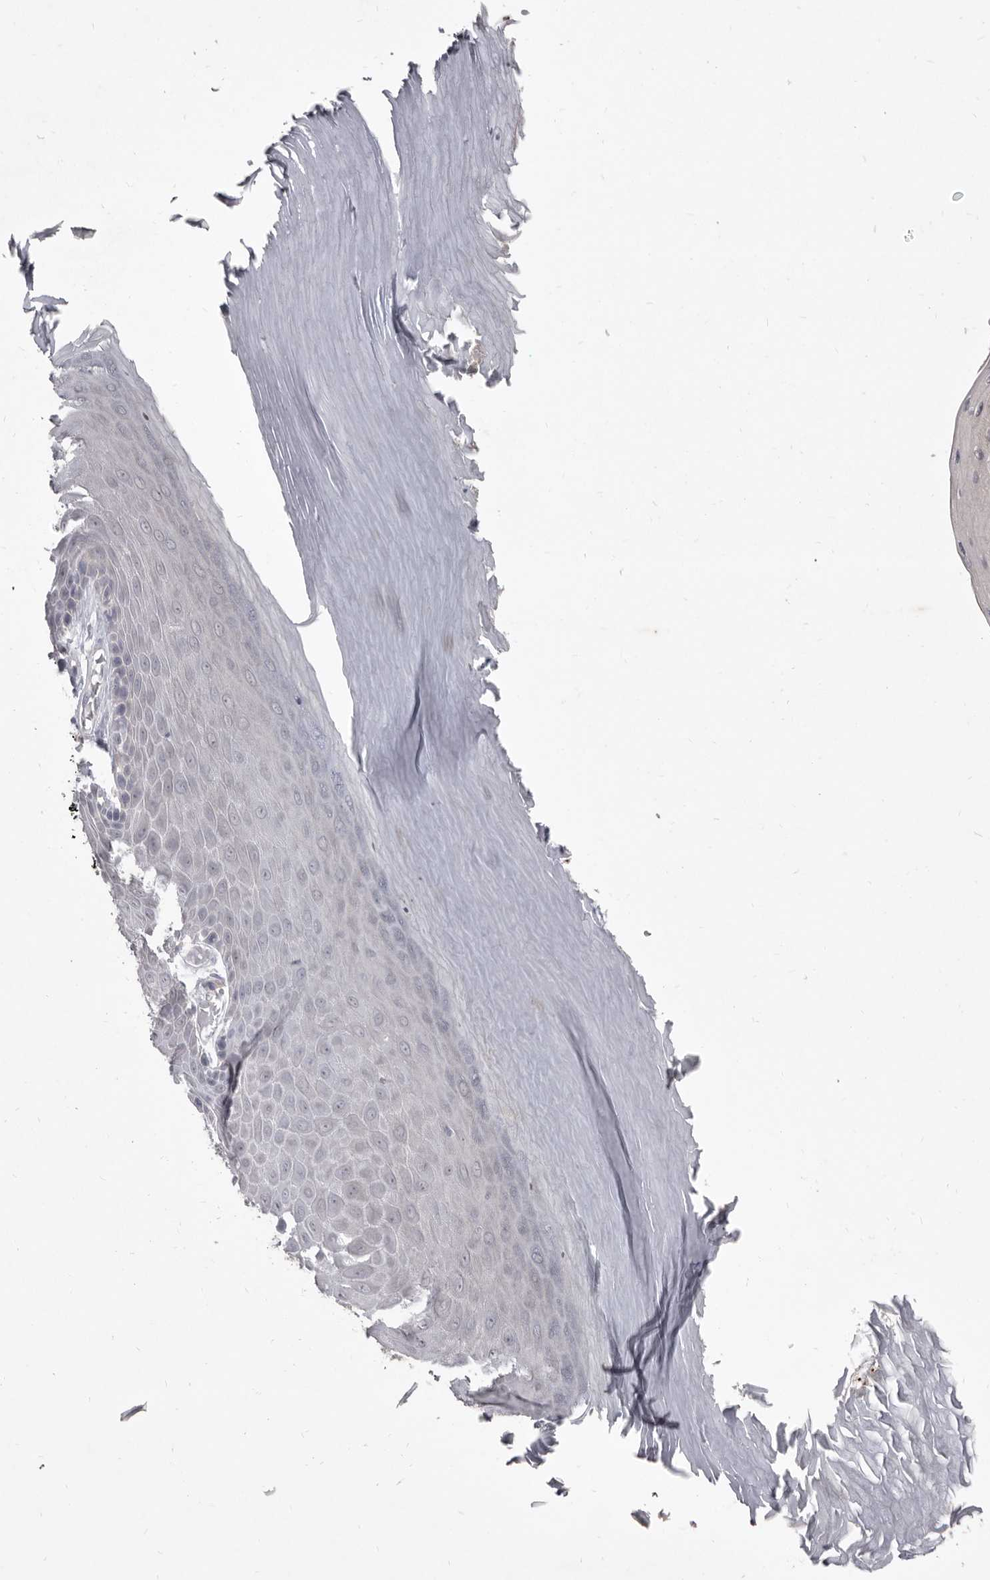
{"staining": {"intensity": "weak", "quantity": ">75%", "location": "cytoplasmic/membranous"}, "tissue": "melanoma", "cell_type": "Tumor cells", "image_type": "cancer", "snomed": [{"axis": "morphology", "description": "Malignant melanoma, NOS"}, {"axis": "topography", "description": "Skin"}], "caption": "Immunohistochemistry photomicrograph of human melanoma stained for a protein (brown), which shows low levels of weak cytoplasmic/membranous positivity in about >75% of tumor cells.", "gene": "GSK3B", "patient": {"sex": "female", "age": 73}}